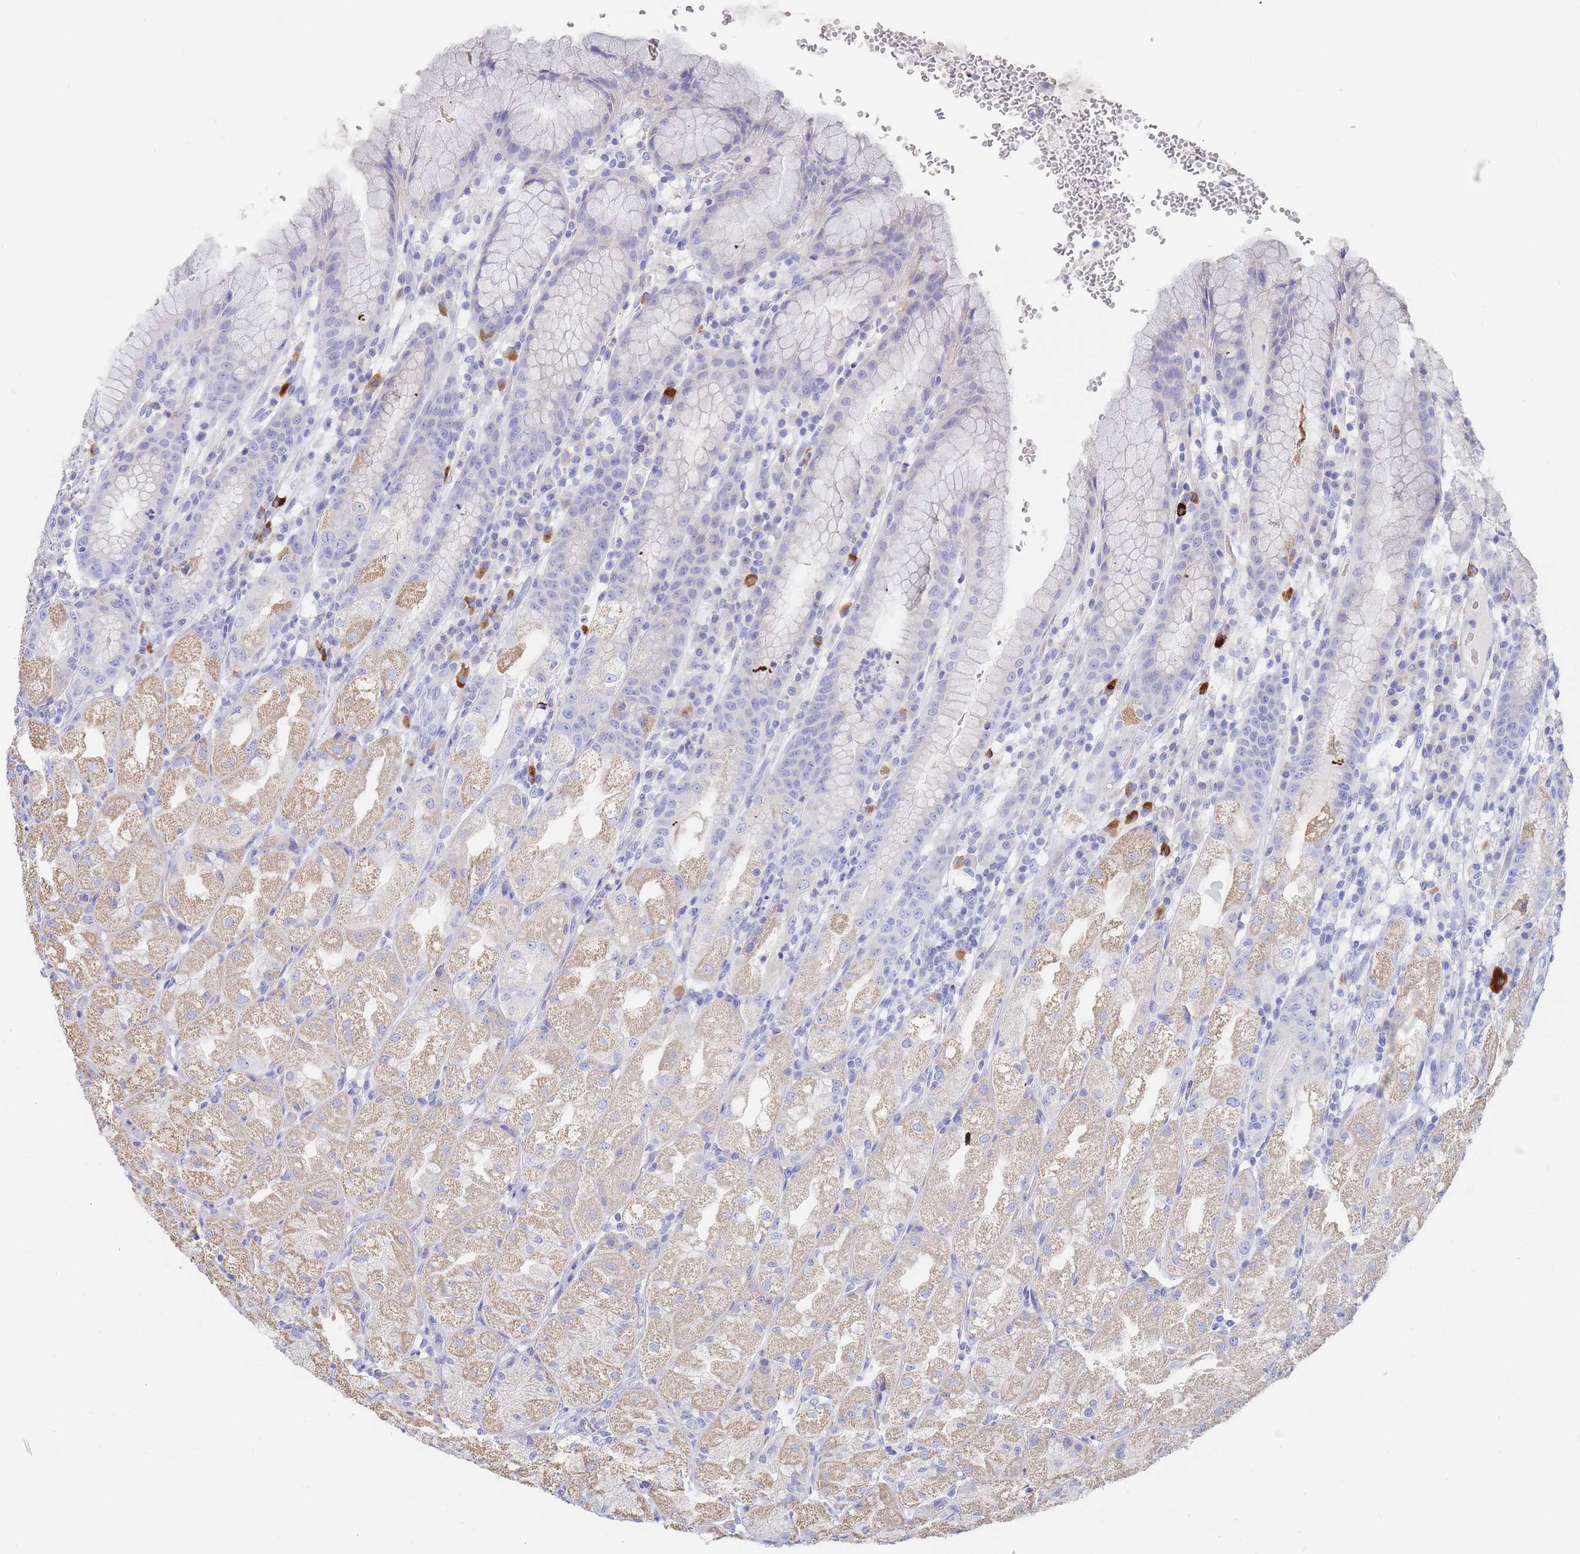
{"staining": {"intensity": "moderate", "quantity": "25%-75%", "location": "cytoplasmic/membranous"}, "tissue": "stomach", "cell_type": "Glandular cells", "image_type": "normal", "snomed": [{"axis": "morphology", "description": "Normal tissue, NOS"}, {"axis": "topography", "description": "Stomach, upper"}], "caption": "Immunohistochemistry (IHC) histopathology image of benign human stomach stained for a protein (brown), which reveals medium levels of moderate cytoplasmic/membranous positivity in about 25%-75% of glandular cells.", "gene": "SLC25A35", "patient": {"sex": "male", "age": 52}}